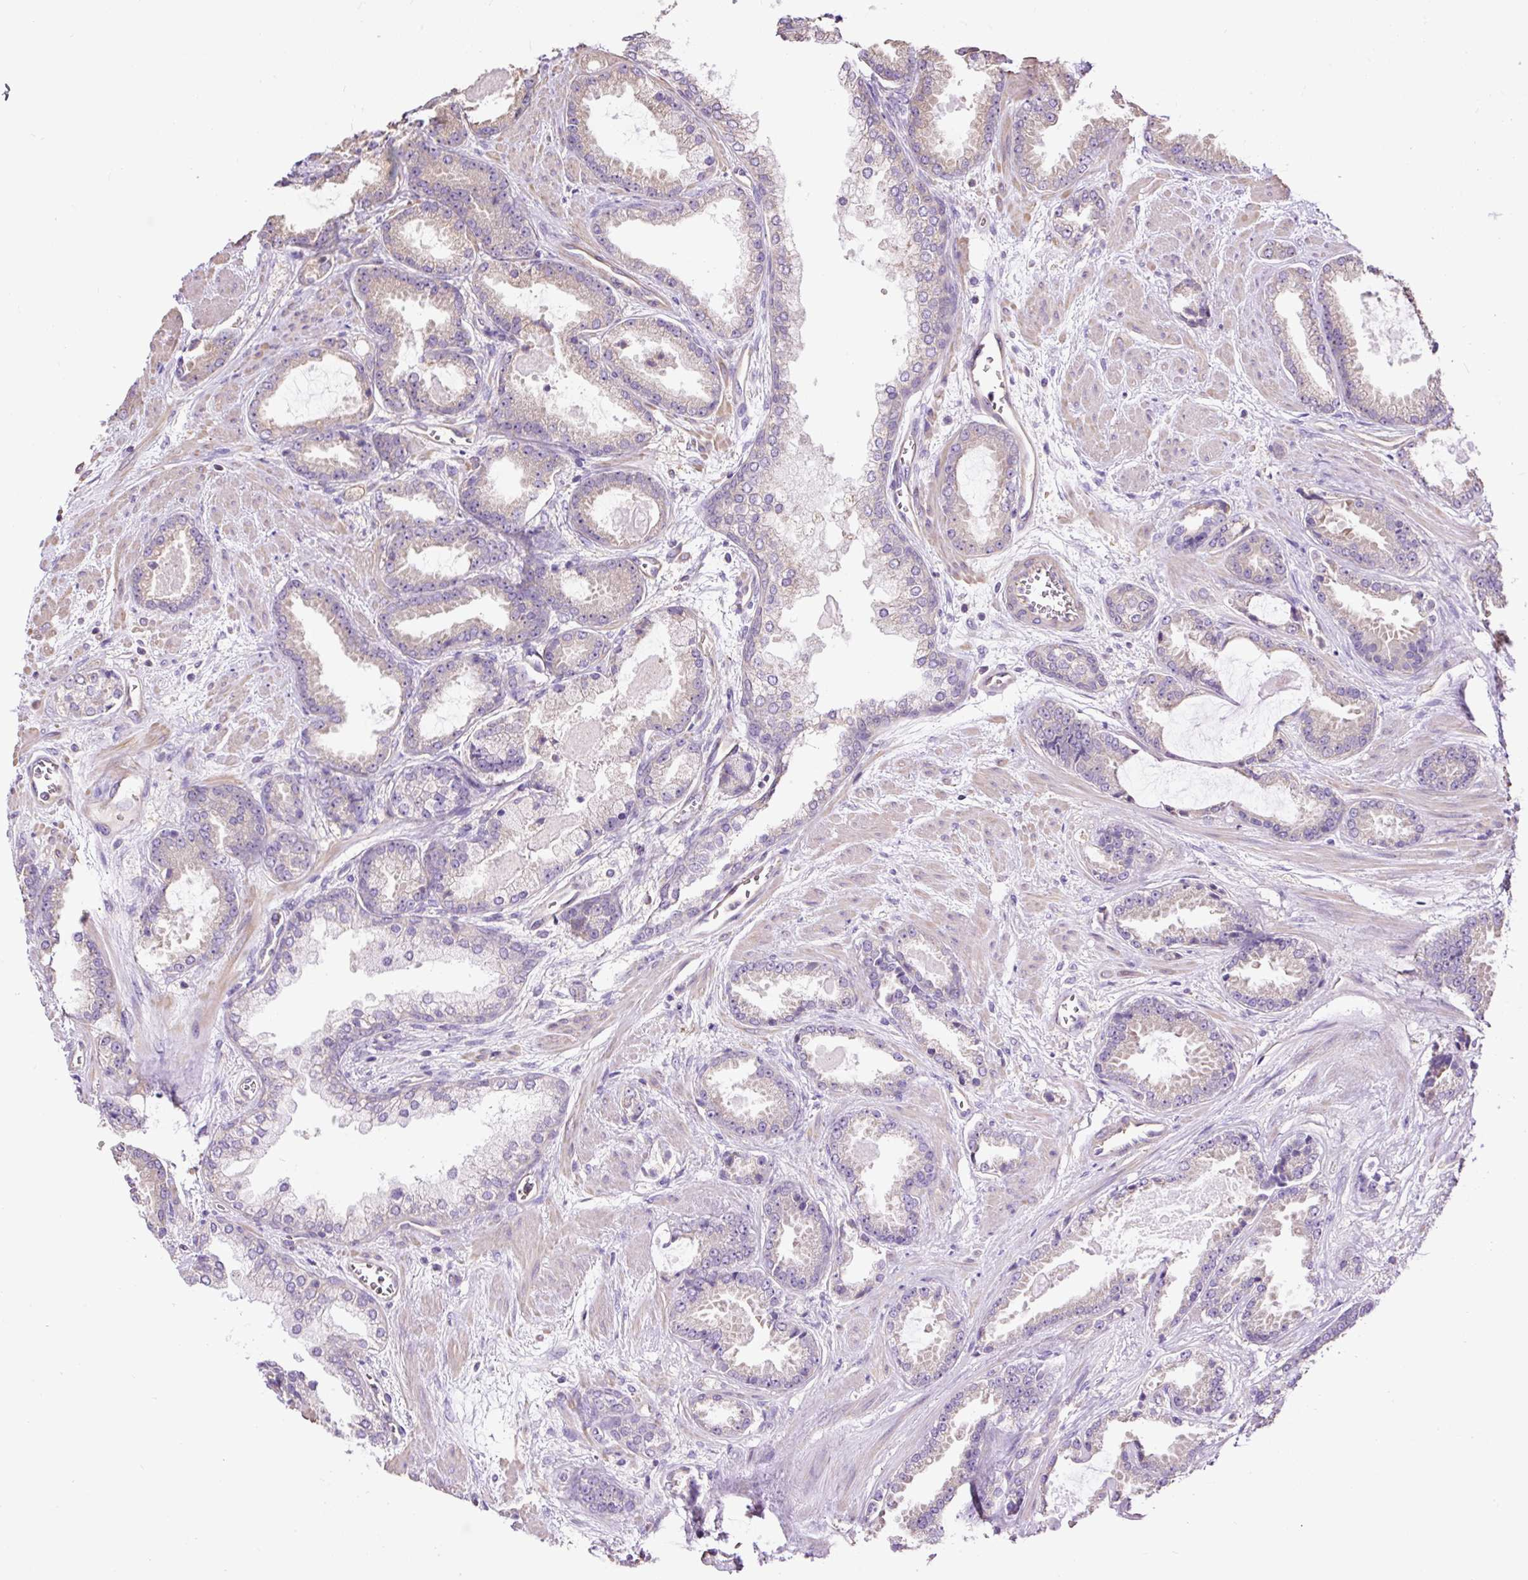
{"staining": {"intensity": "weak", "quantity": "<25%", "location": "cytoplasmic/membranous"}, "tissue": "prostate cancer", "cell_type": "Tumor cells", "image_type": "cancer", "snomed": [{"axis": "morphology", "description": "Adenocarcinoma, Low grade"}, {"axis": "topography", "description": "Prostate"}], "caption": "The immunohistochemistry image has no significant staining in tumor cells of prostate adenocarcinoma (low-grade) tissue.", "gene": "PDIA2", "patient": {"sex": "male", "age": 62}}